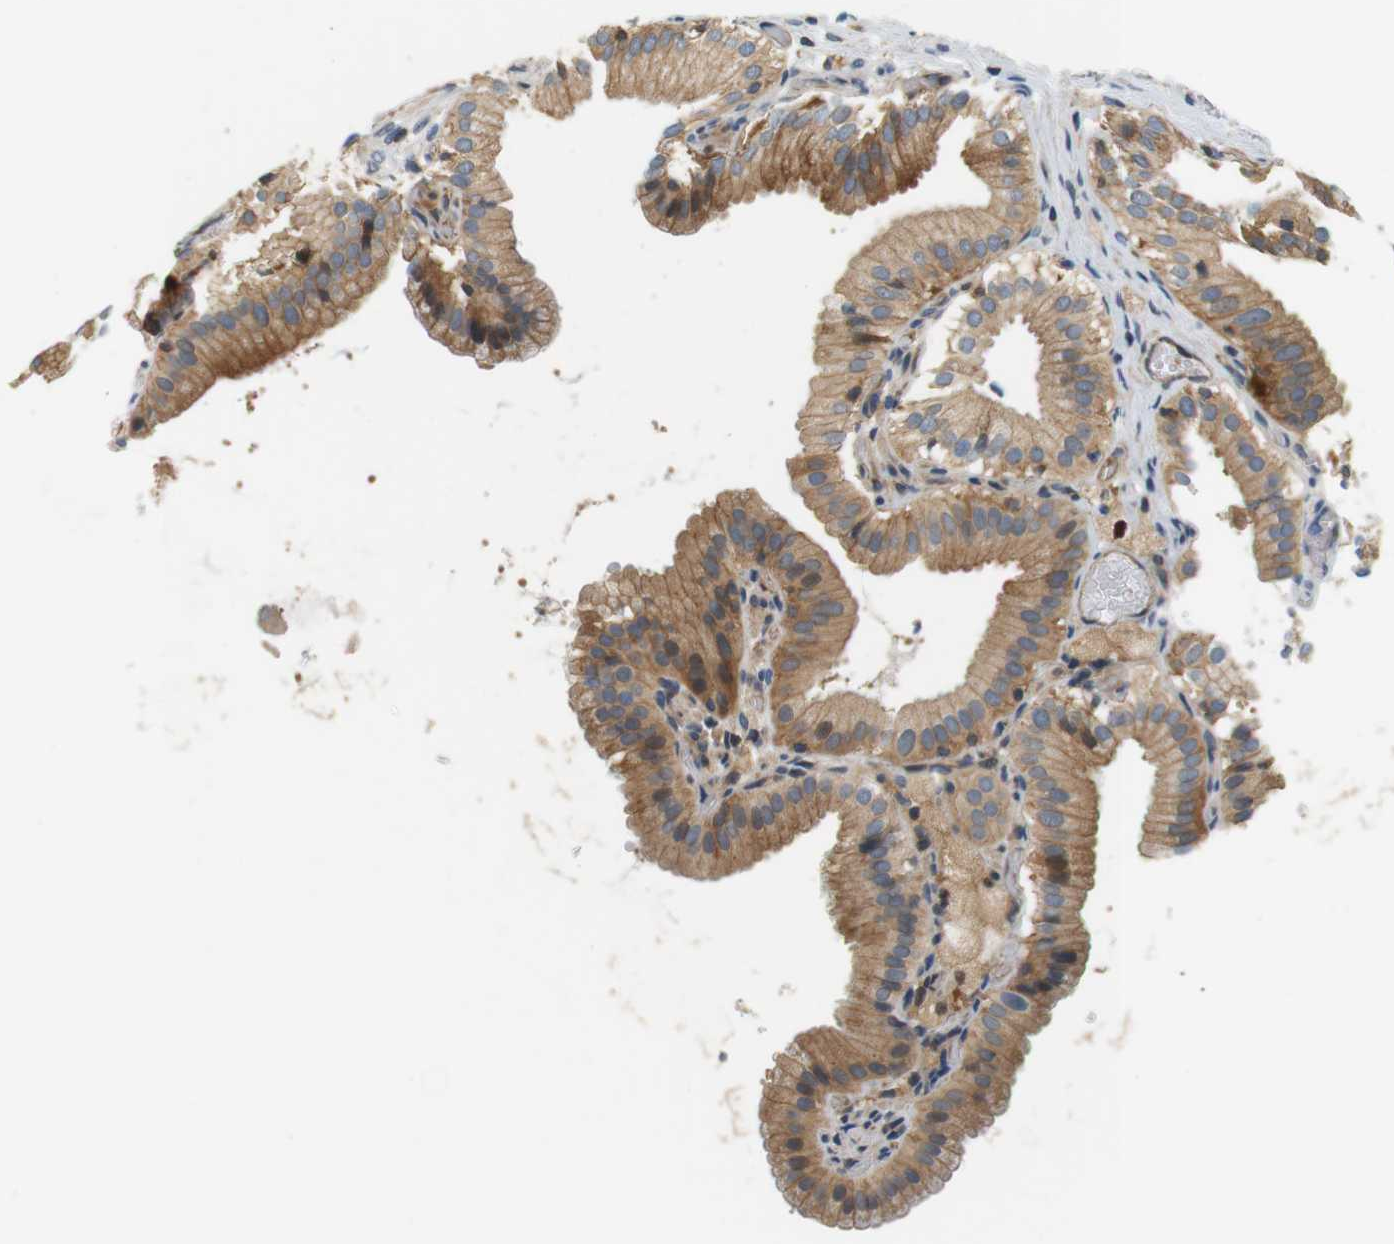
{"staining": {"intensity": "moderate", "quantity": ">75%", "location": "cytoplasmic/membranous"}, "tissue": "gallbladder", "cell_type": "Glandular cells", "image_type": "normal", "snomed": [{"axis": "morphology", "description": "Normal tissue, NOS"}, {"axis": "topography", "description": "Gallbladder"}], "caption": "Immunohistochemical staining of normal human gallbladder demonstrates moderate cytoplasmic/membranous protein expression in approximately >75% of glandular cells. (Brightfield microscopy of DAB IHC at high magnification).", "gene": "SH3GLB1", "patient": {"sex": "male", "age": 54}}